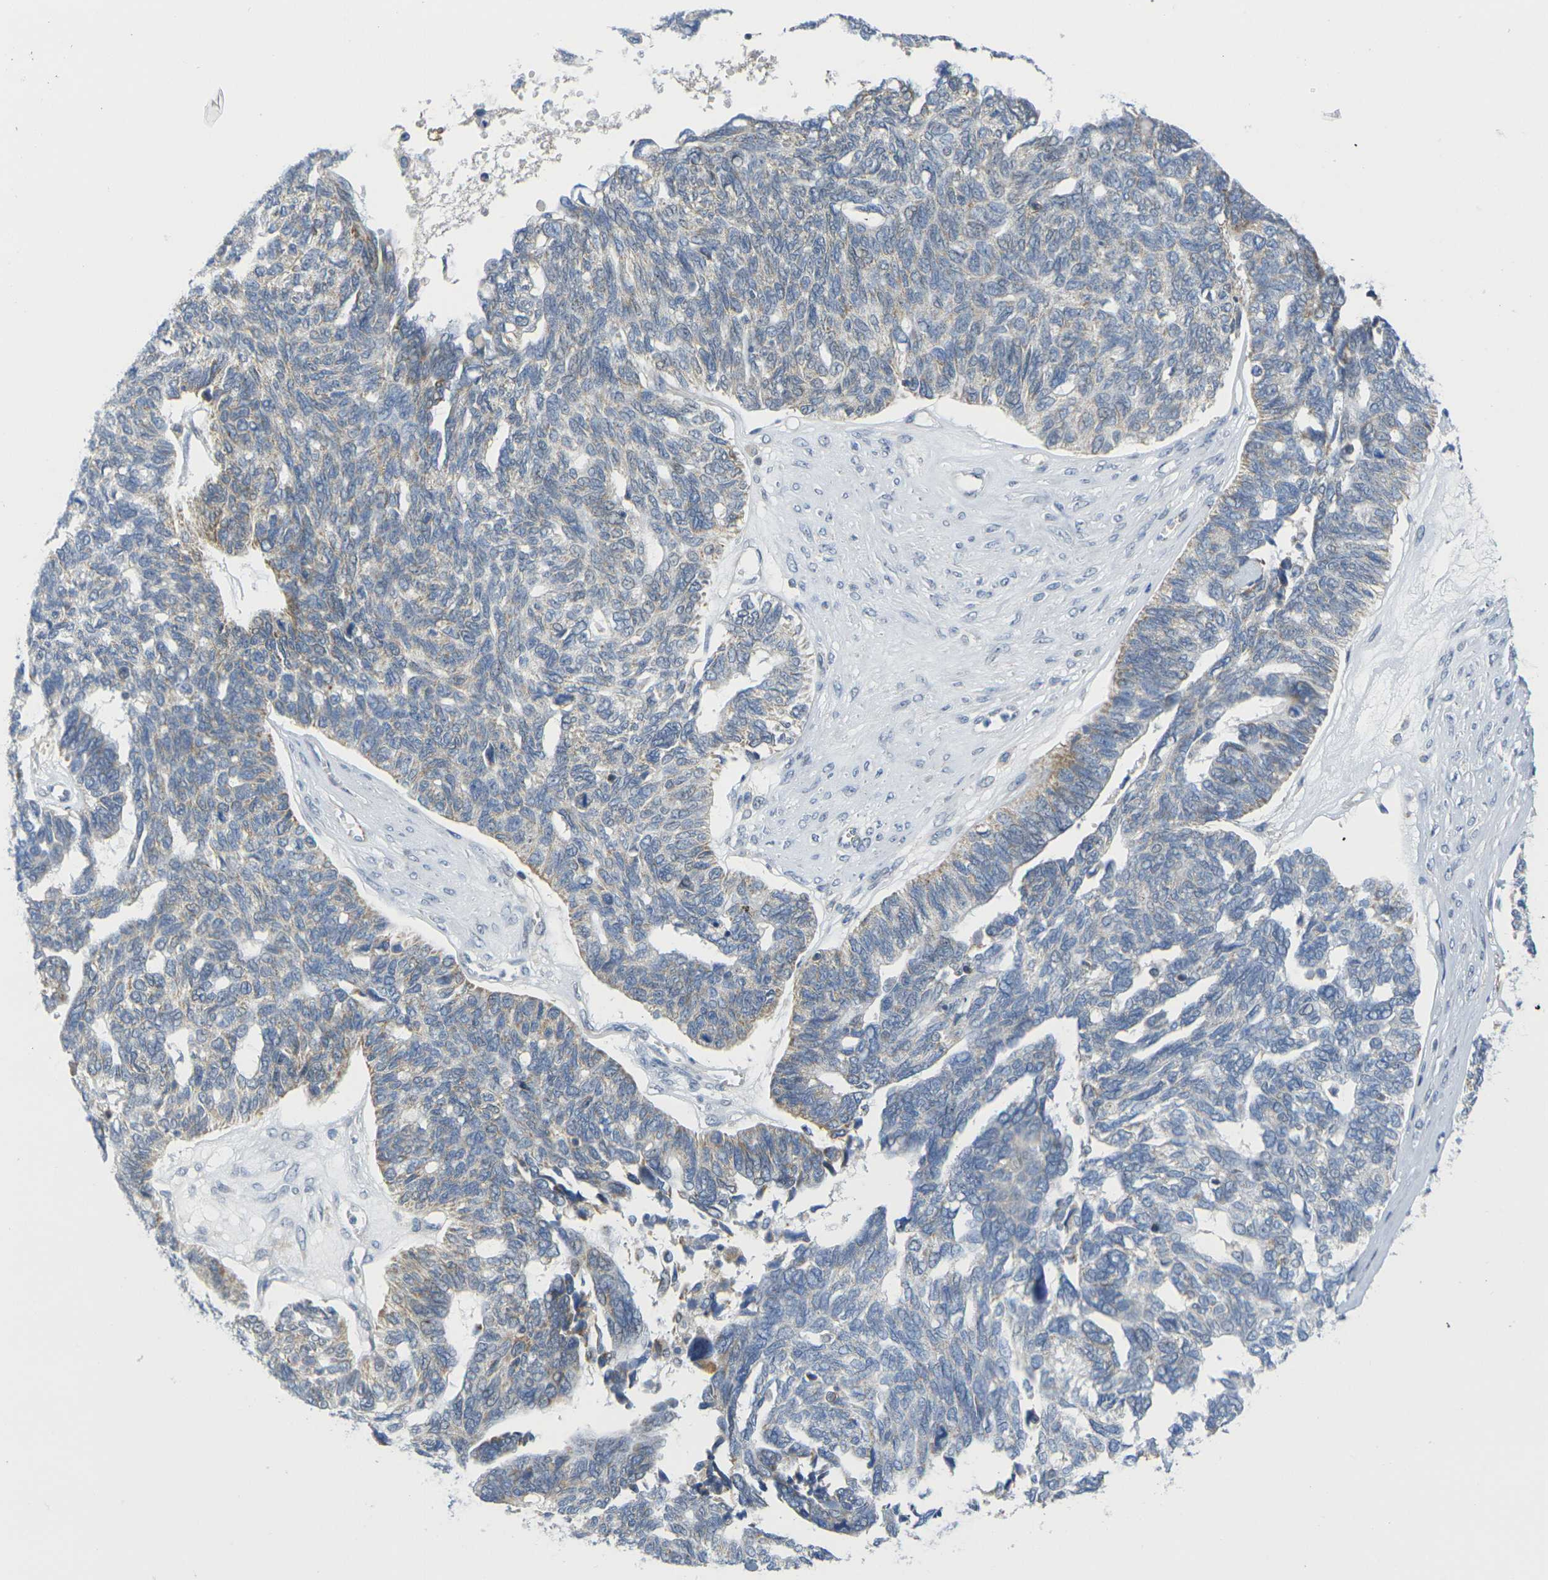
{"staining": {"intensity": "weak", "quantity": "25%-75%", "location": "cytoplasmic/membranous"}, "tissue": "ovarian cancer", "cell_type": "Tumor cells", "image_type": "cancer", "snomed": [{"axis": "morphology", "description": "Cystadenocarcinoma, serous, NOS"}, {"axis": "topography", "description": "Ovary"}], "caption": "The immunohistochemical stain highlights weak cytoplasmic/membranous expression in tumor cells of ovarian cancer (serous cystadenocarcinoma) tissue.", "gene": "OTOF", "patient": {"sex": "female", "age": 79}}